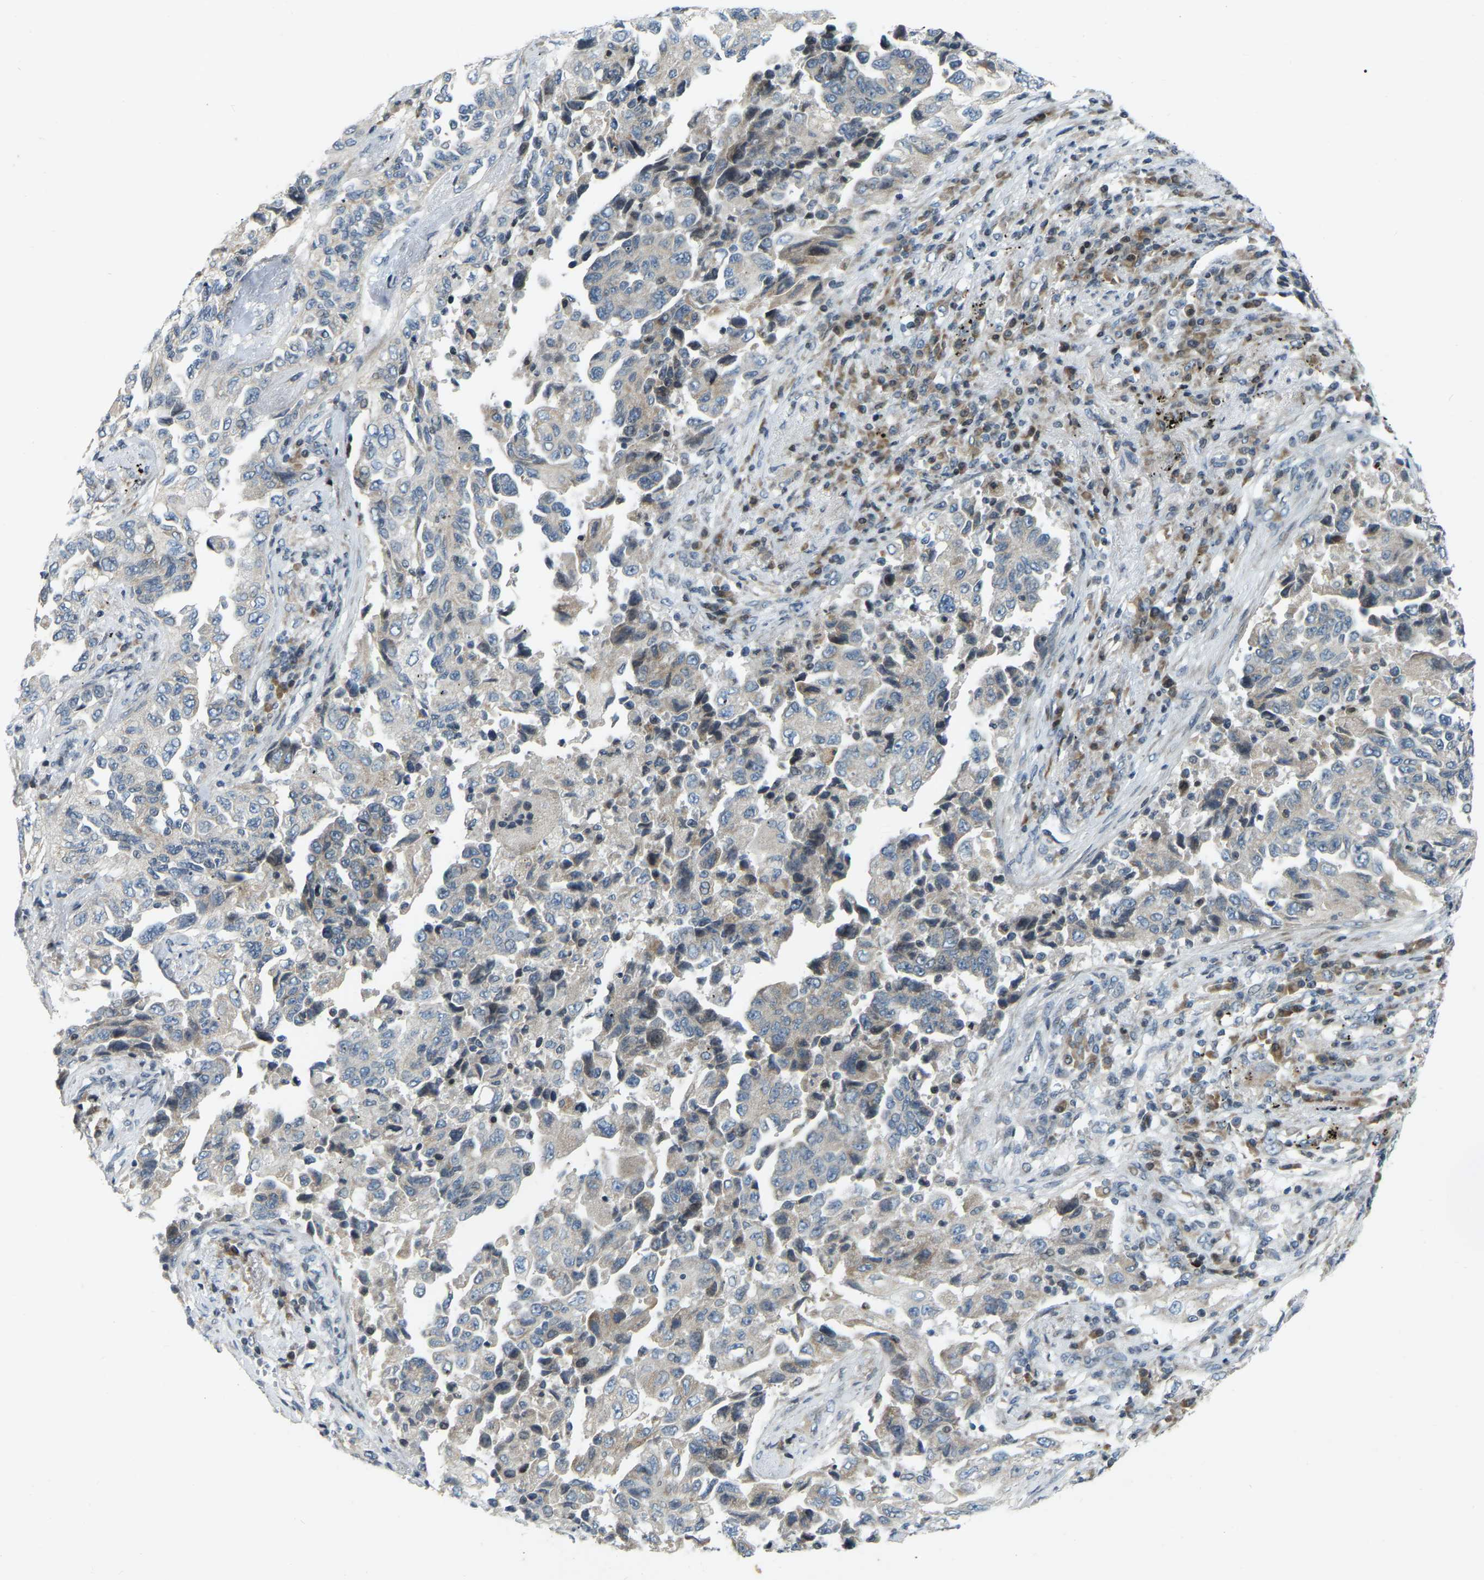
{"staining": {"intensity": "weak", "quantity": "<25%", "location": "cytoplasmic/membranous"}, "tissue": "lung cancer", "cell_type": "Tumor cells", "image_type": "cancer", "snomed": [{"axis": "morphology", "description": "Adenocarcinoma, NOS"}, {"axis": "topography", "description": "Lung"}], "caption": "Human lung cancer stained for a protein using IHC demonstrates no staining in tumor cells.", "gene": "PARL", "patient": {"sex": "female", "age": 51}}